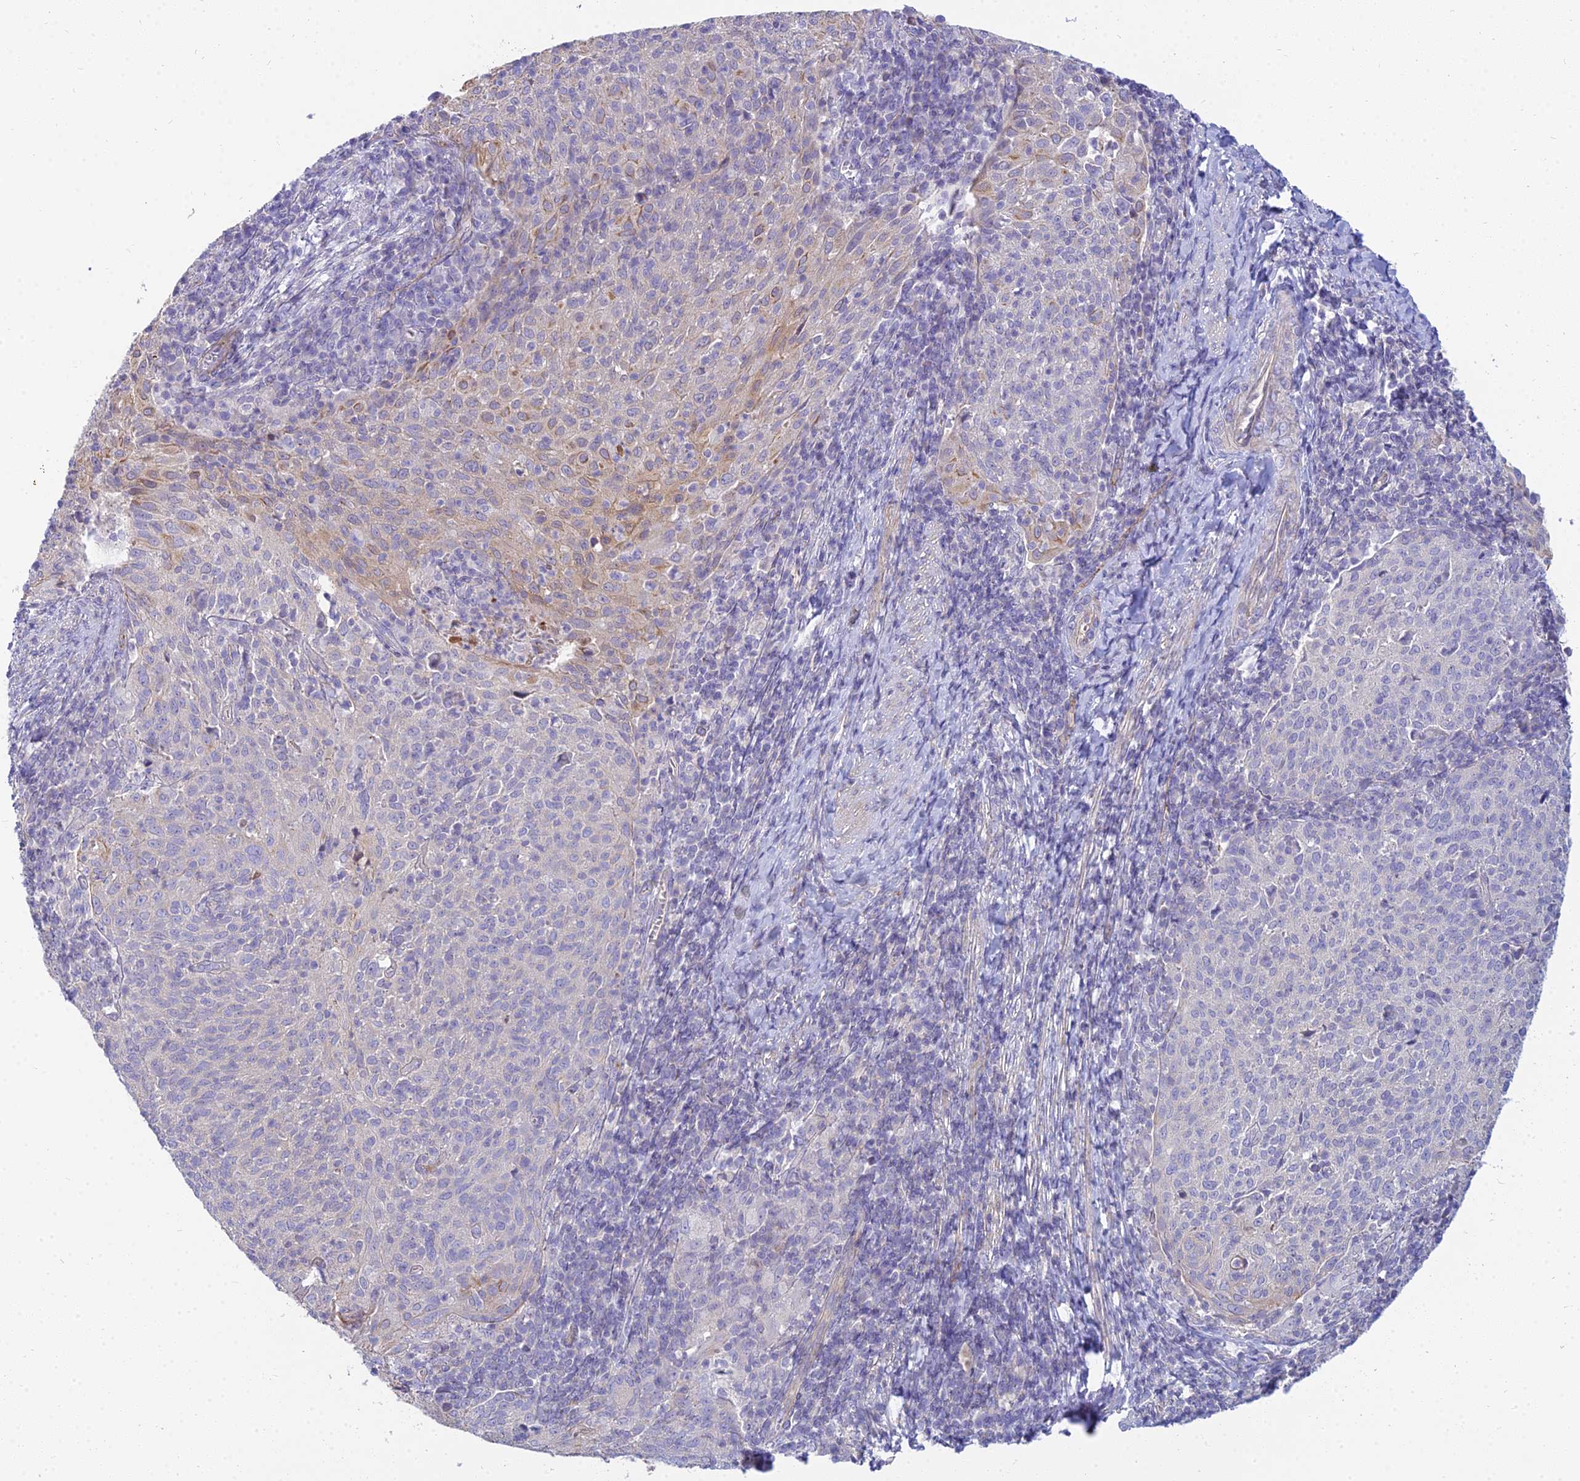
{"staining": {"intensity": "weak", "quantity": "<25%", "location": "cytoplasmic/membranous"}, "tissue": "cervical cancer", "cell_type": "Tumor cells", "image_type": "cancer", "snomed": [{"axis": "morphology", "description": "Squamous cell carcinoma, NOS"}, {"axis": "topography", "description": "Cervix"}], "caption": "Micrograph shows no significant protein staining in tumor cells of squamous cell carcinoma (cervical).", "gene": "SMIM24", "patient": {"sex": "female", "age": 52}}